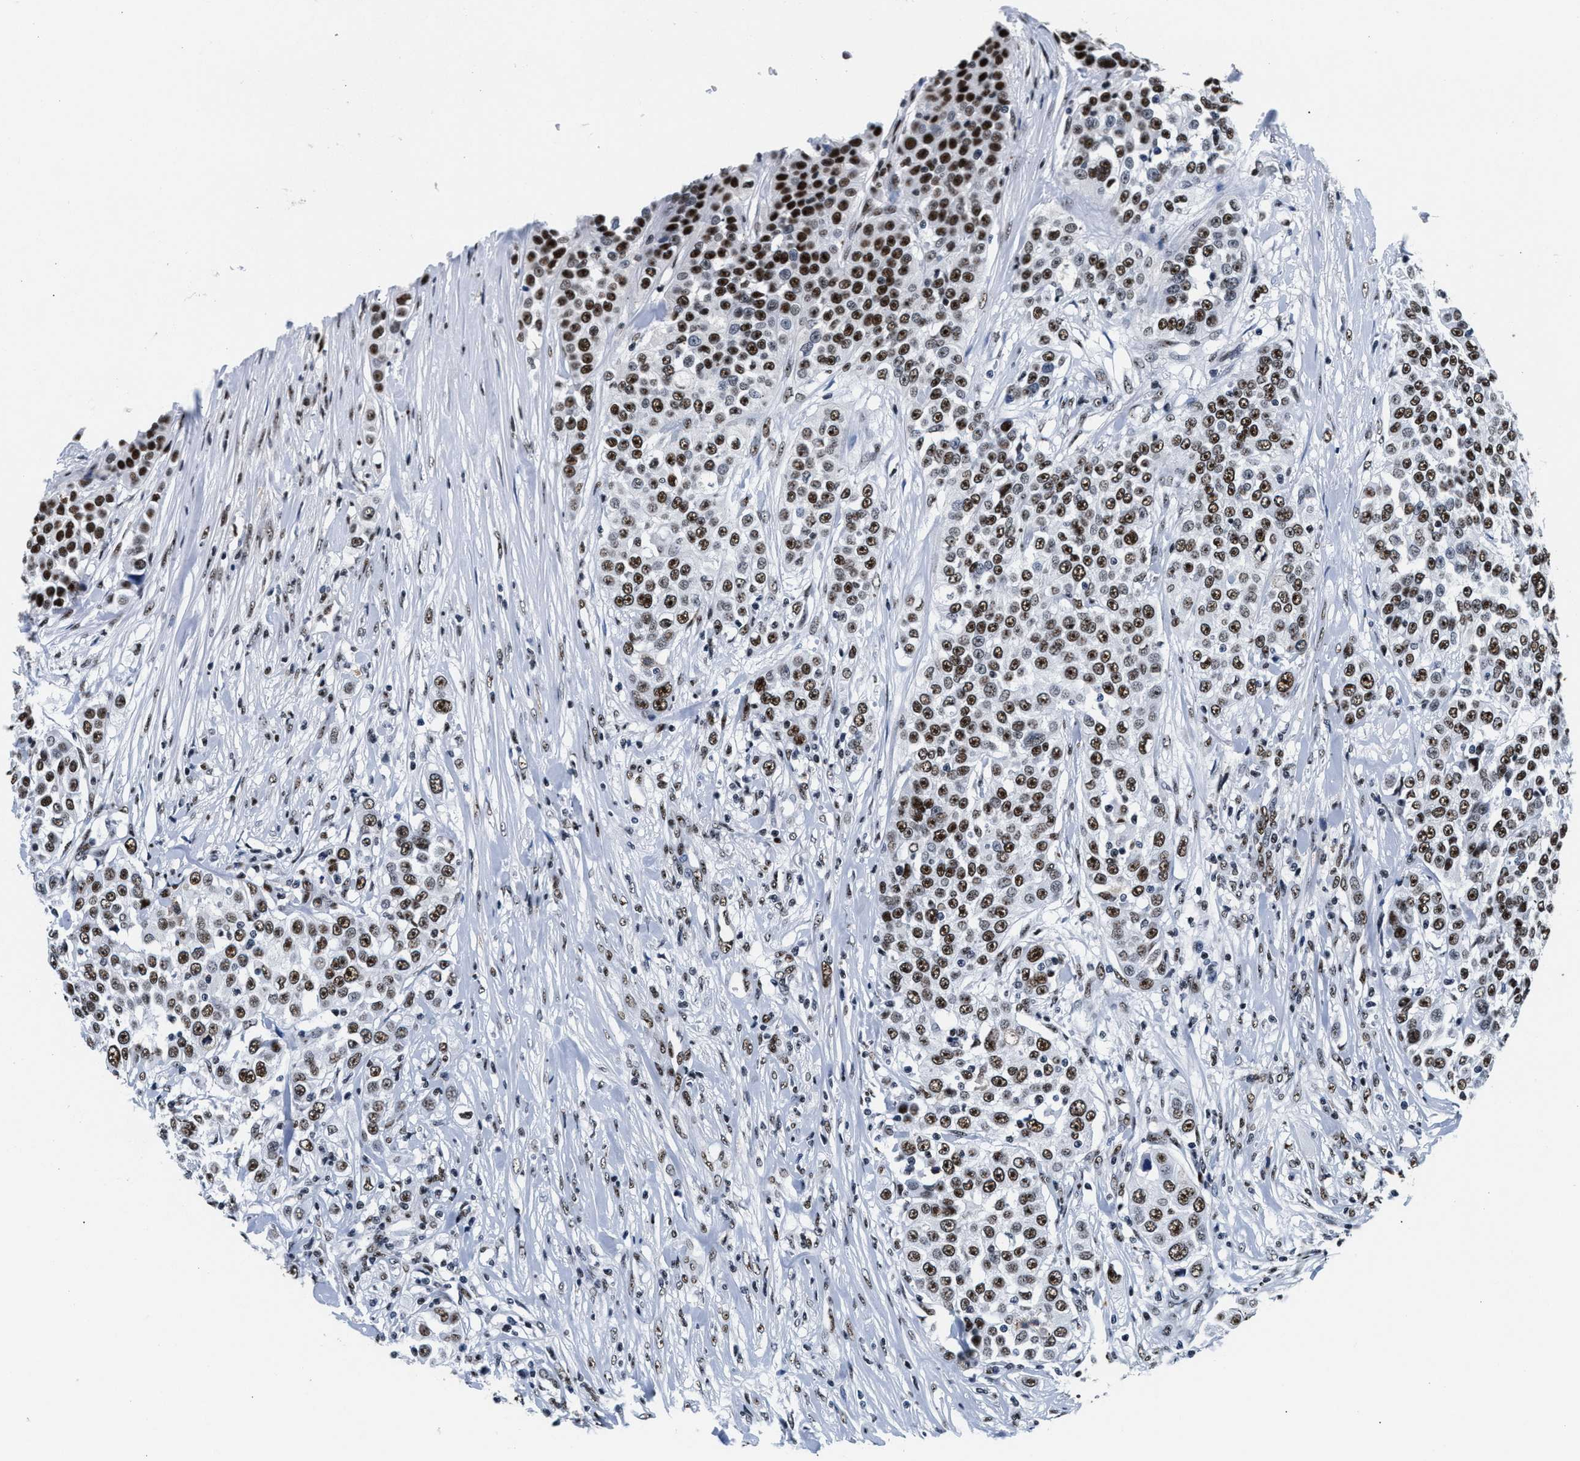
{"staining": {"intensity": "strong", "quantity": ">75%", "location": "nuclear"}, "tissue": "urothelial cancer", "cell_type": "Tumor cells", "image_type": "cancer", "snomed": [{"axis": "morphology", "description": "Urothelial carcinoma, High grade"}, {"axis": "topography", "description": "Urinary bladder"}], "caption": "High-grade urothelial carcinoma stained with DAB (3,3'-diaminobenzidine) immunohistochemistry displays high levels of strong nuclear staining in approximately >75% of tumor cells.", "gene": "RAD50", "patient": {"sex": "female", "age": 80}}